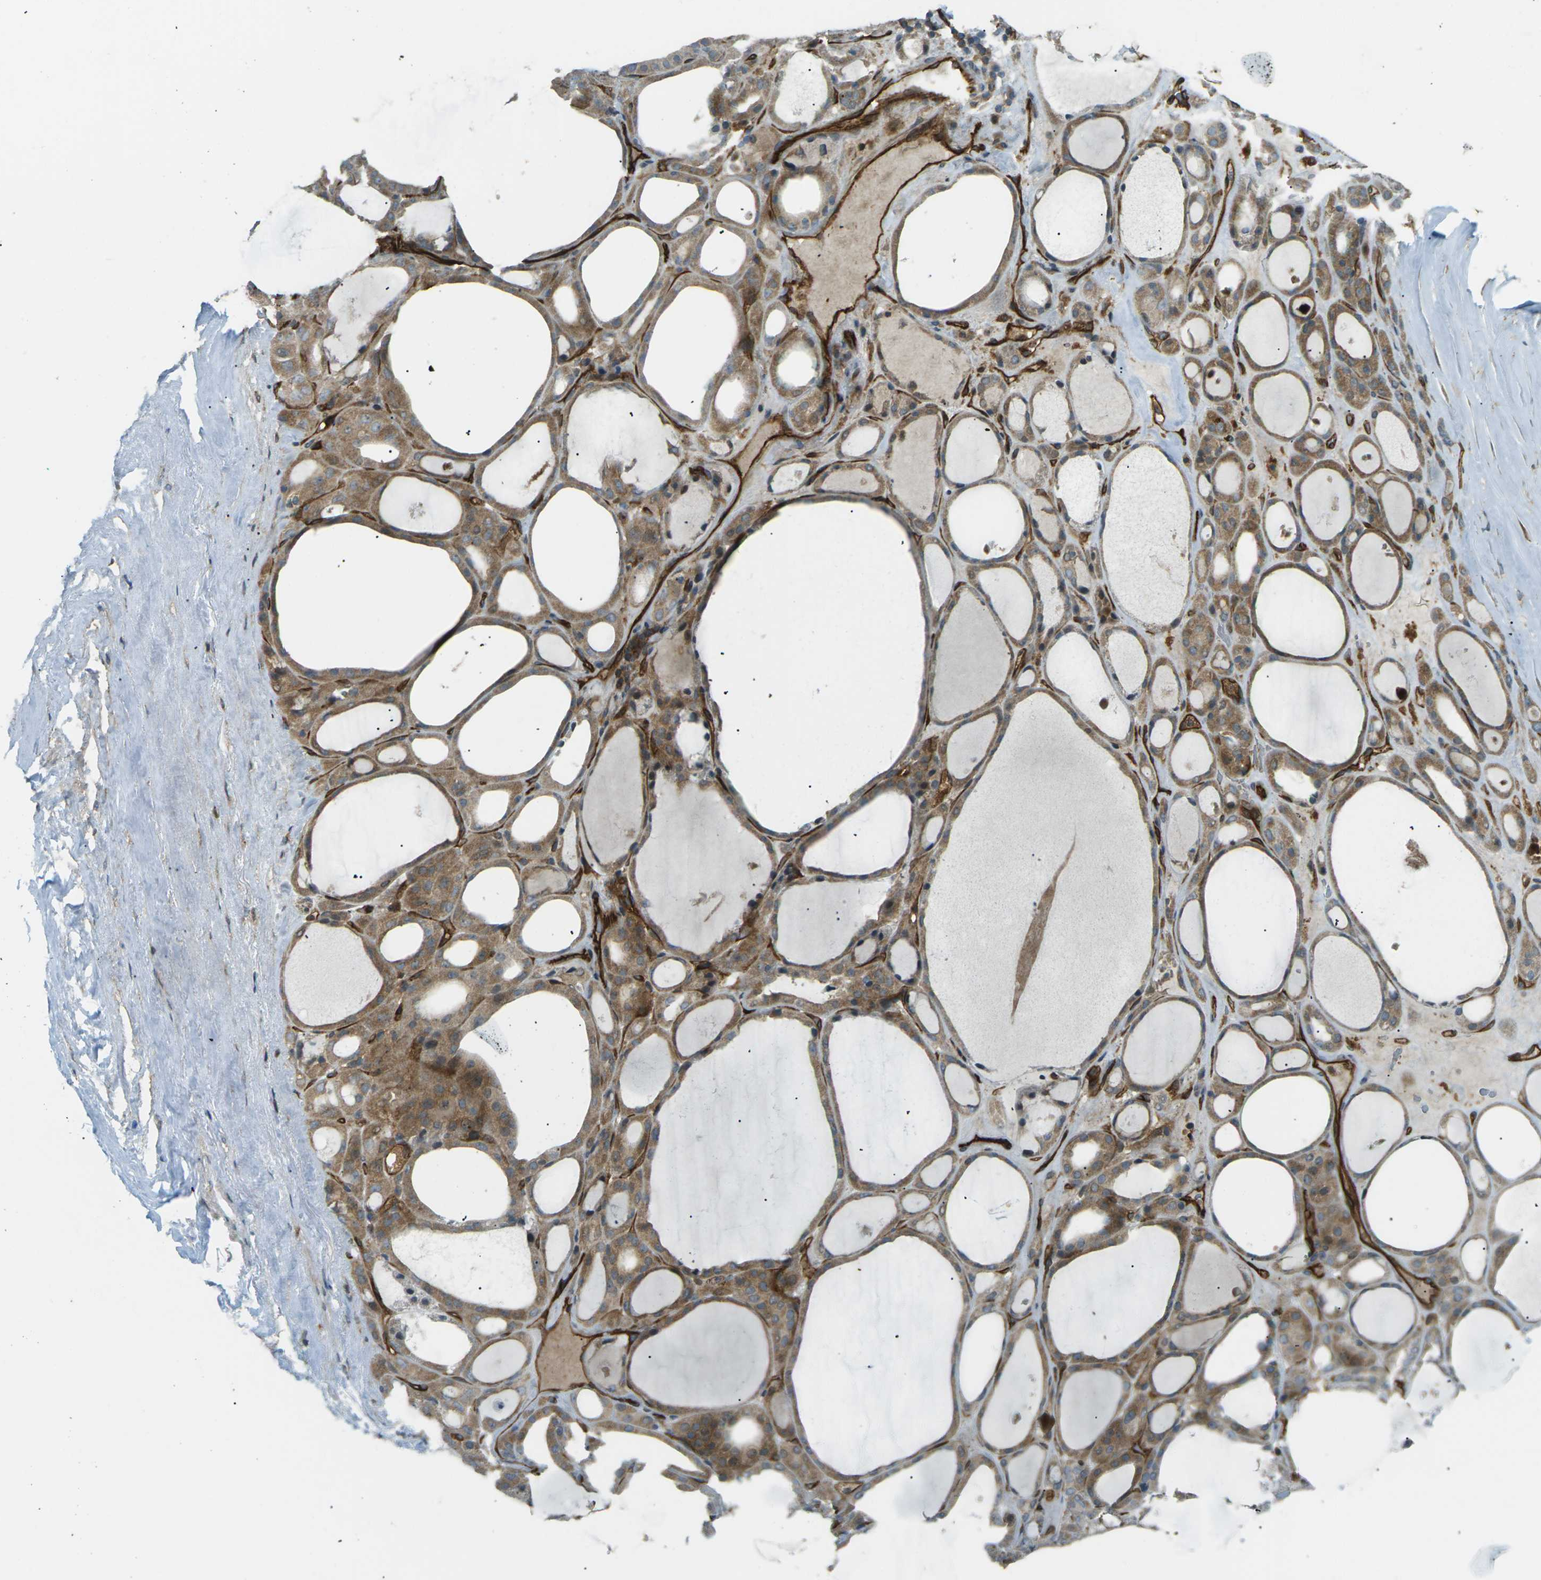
{"staining": {"intensity": "moderate", "quantity": ">75%", "location": "cytoplasmic/membranous"}, "tissue": "thyroid gland", "cell_type": "Glandular cells", "image_type": "normal", "snomed": [{"axis": "morphology", "description": "Normal tissue, NOS"}, {"axis": "morphology", "description": "Carcinoma, NOS"}, {"axis": "topography", "description": "Thyroid gland"}], "caption": "This image demonstrates IHC staining of benign human thyroid gland, with medium moderate cytoplasmic/membranous staining in approximately >75% of glandular cells.", "gene": "S1PR1", "patient": {"sex": "female", "age": 86}}